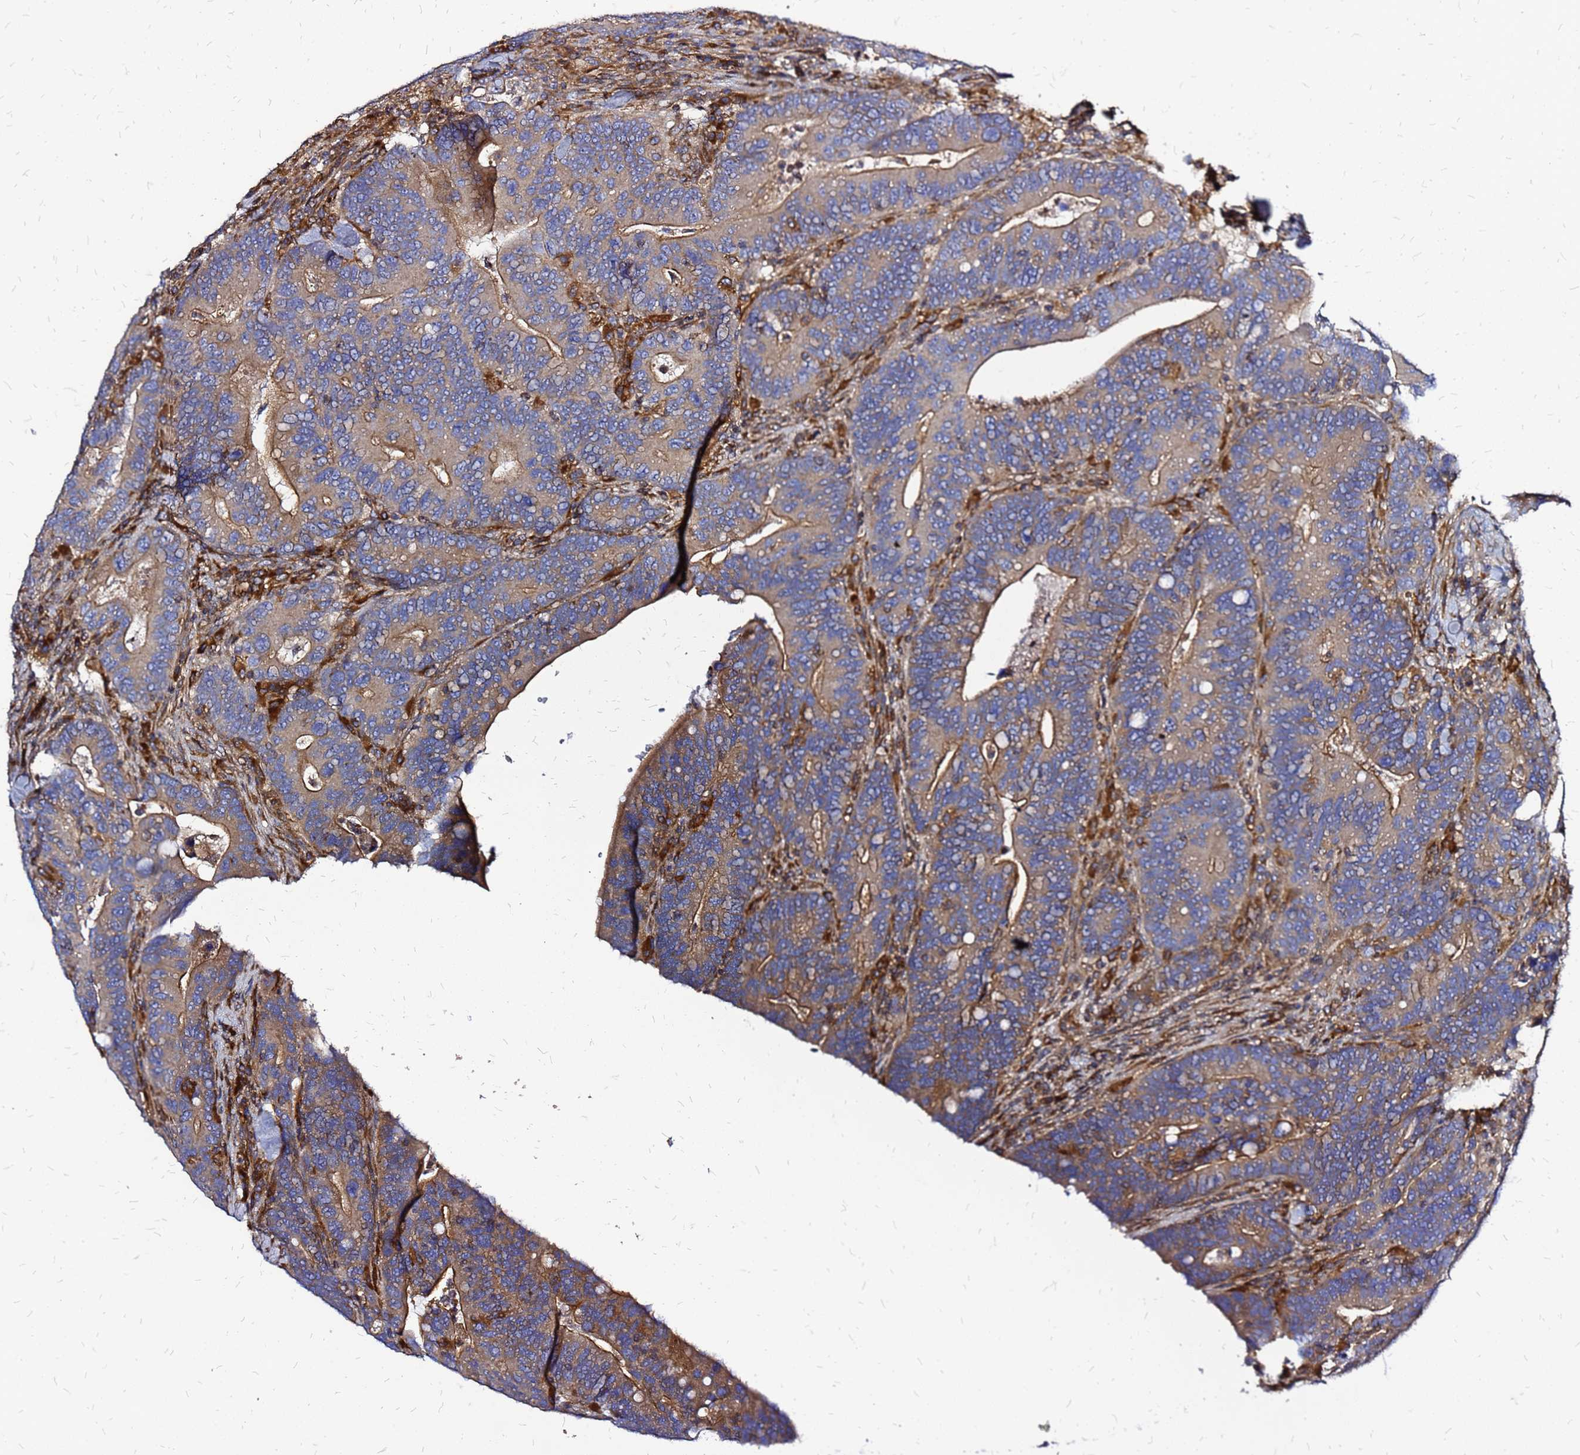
{"staining": {"intensity": "moderate", "quantity": "<25%", "location": "cytoplasmic/membranous"}, "tissue": "colorectal cancer", "cell_type": "Tumor cells", "image_type": "cancer", "snomed": [{"axis": "morphology", "description": "Adenocarcinoma, NOS"}, {"axis": "topography", "description": "Colon"}], "caption": "A brown stain highlights moderate cytoplasmic/membranous positivity of a protein in colorectal cancer tumor cells.", "gene": "CYBC1", "patient": {"sex": "female", "age": 66}}